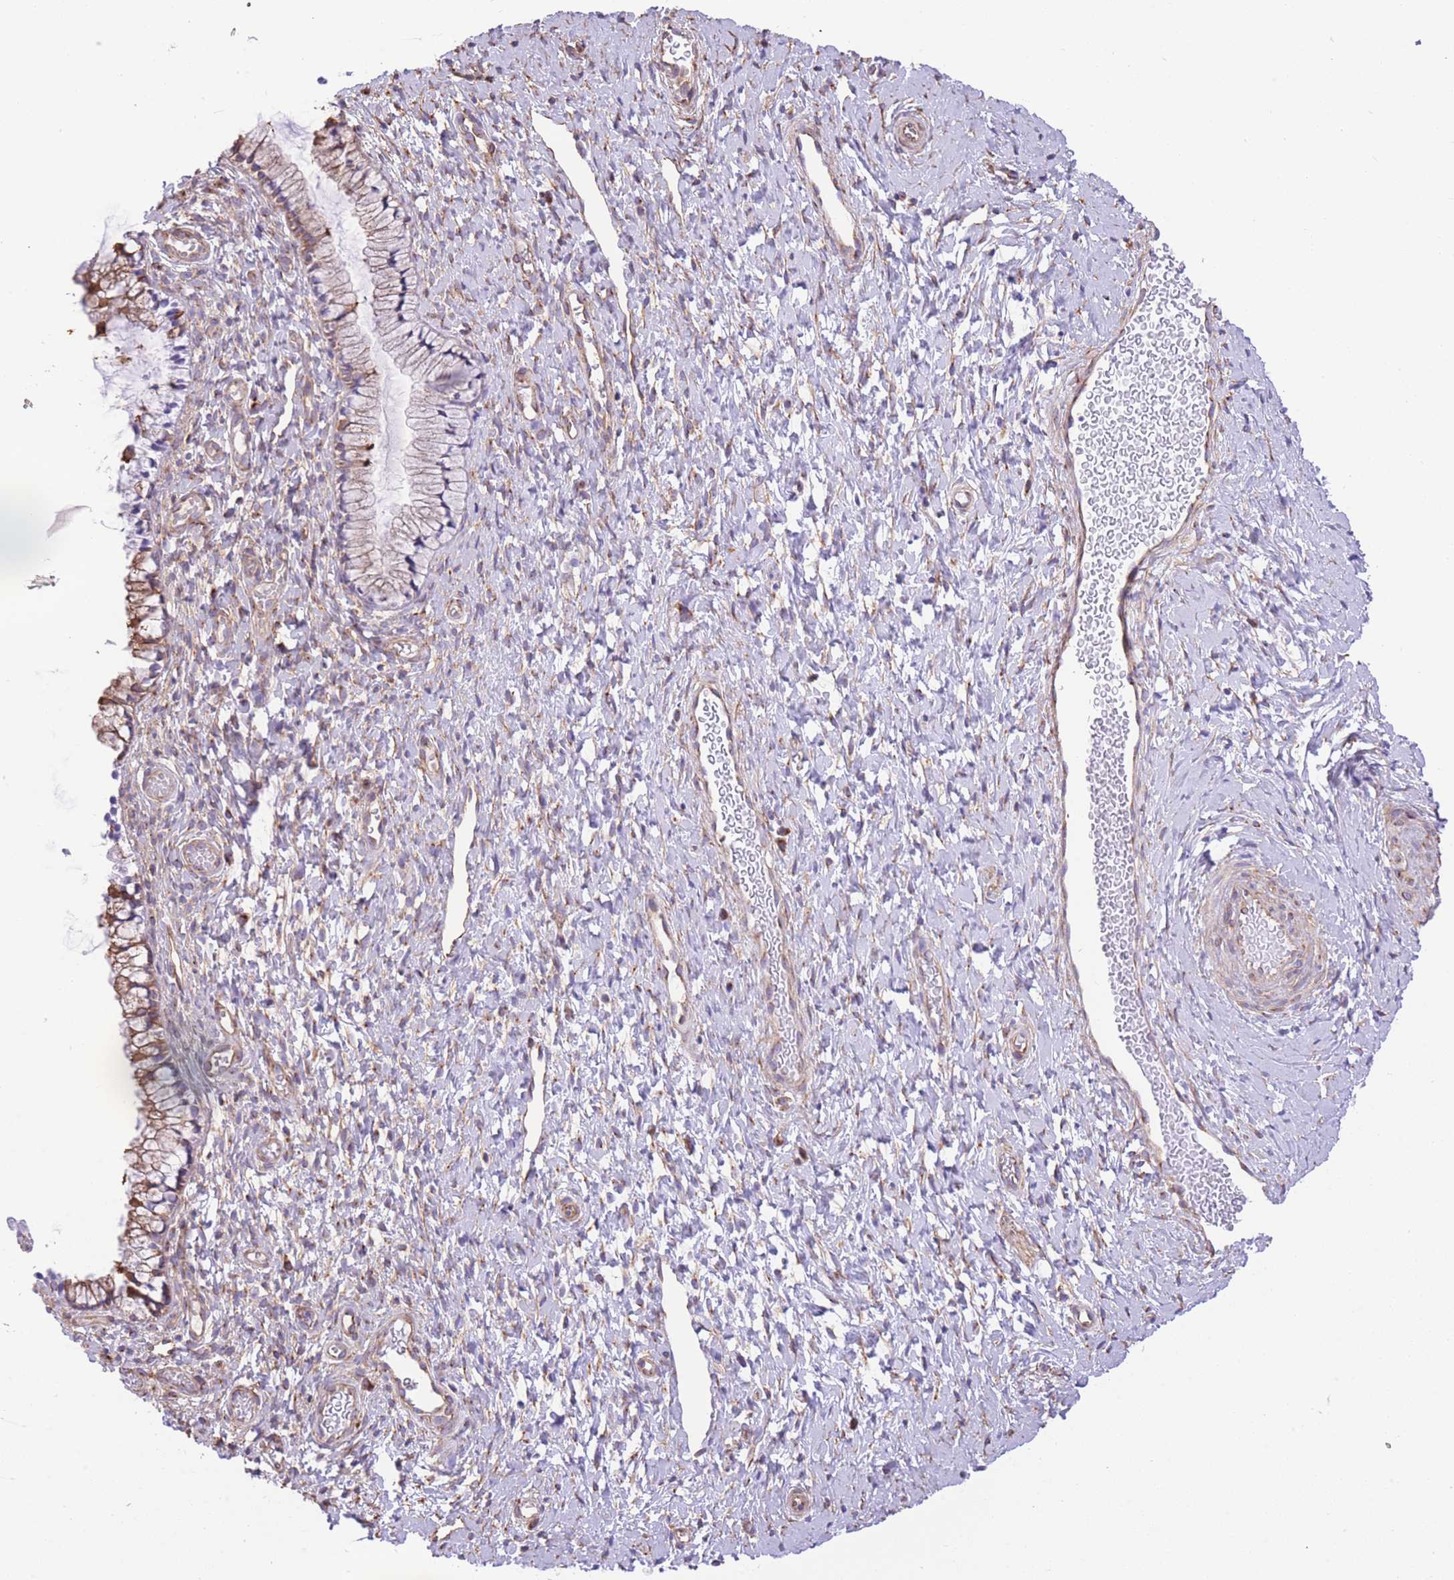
{"staining": {"intensity": "moderate", "quantity": "25%-75%", "location": "cytoplasmic/membranous"}, "tissue": "cervix", "cell_type": "Glandular cells", "image_type": "normal", "snomed": [{"axis": "morphology", "description": "Normal tissue, NOS"}, {"axis": "topography", "description": "Cervix"}], "caption": "The histopathology image displays a brown stain indicating the presence of a protein in the cytoplasmic/membranous of glandular cells in cervix.", "gene": "RHOU", "patient": {"sex": "female", "age": 36}}